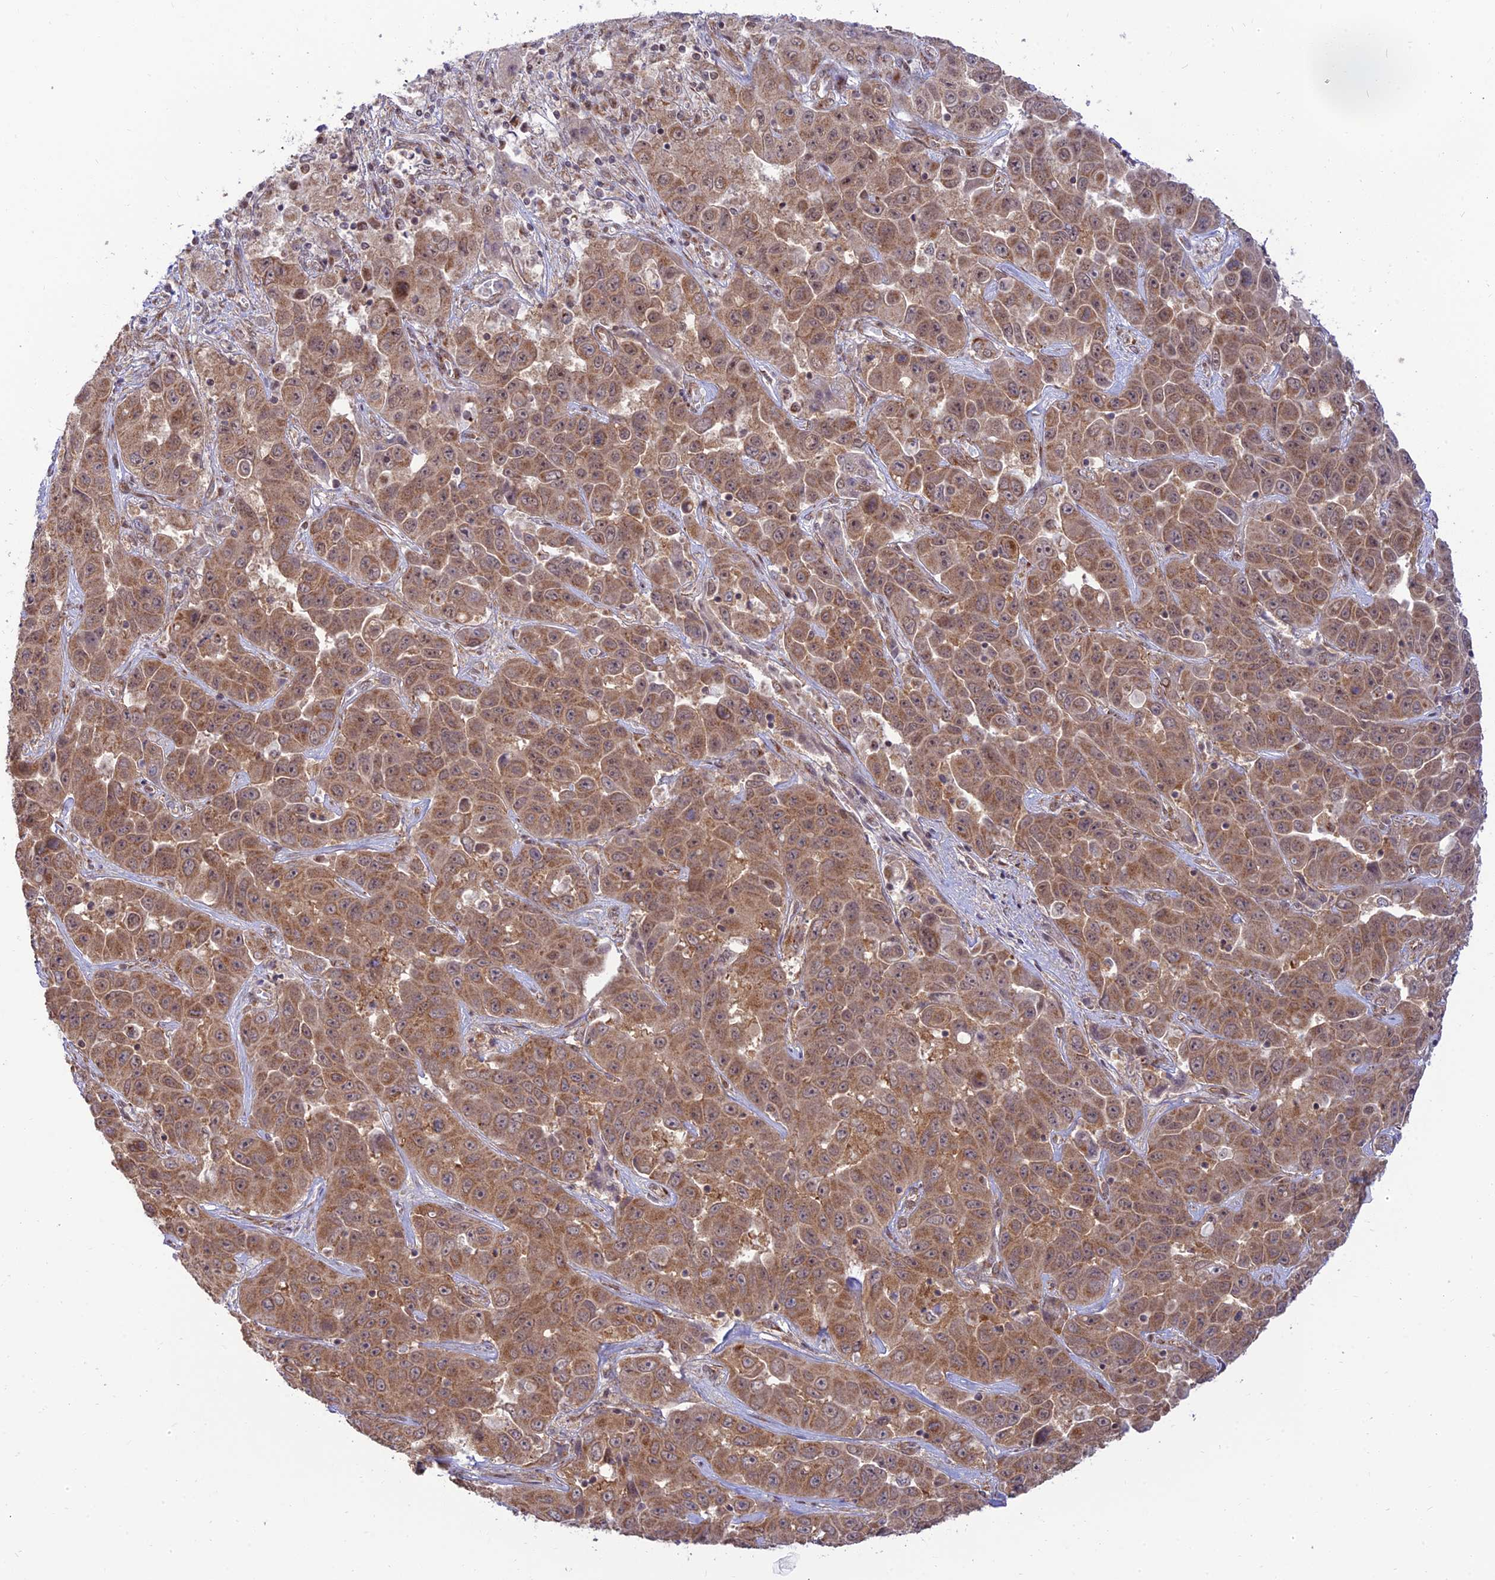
{"staining": {"intensity": "moderate", "quantity": ">75%", "location": "cytoplasmic/membranous"}, "tissue": "liver cancer", "cell_type": "Tumor cells", "image_type": "cancer", "snomed": [{"axis": "morphology", "description": "Cholangiocarcinoma"}, {"axis": "topography", "description": "Liver"}], "caption": "High-power microscopy captured an immunohistochemistry (IHC) image of cholangiocarcinoma (liver), revealing moderate cytoplasmic/membranous positivity in approximately >75% of tumor cells.", "gene": "GOLGA3", "patient": {"sex": "female", "age": 52}}